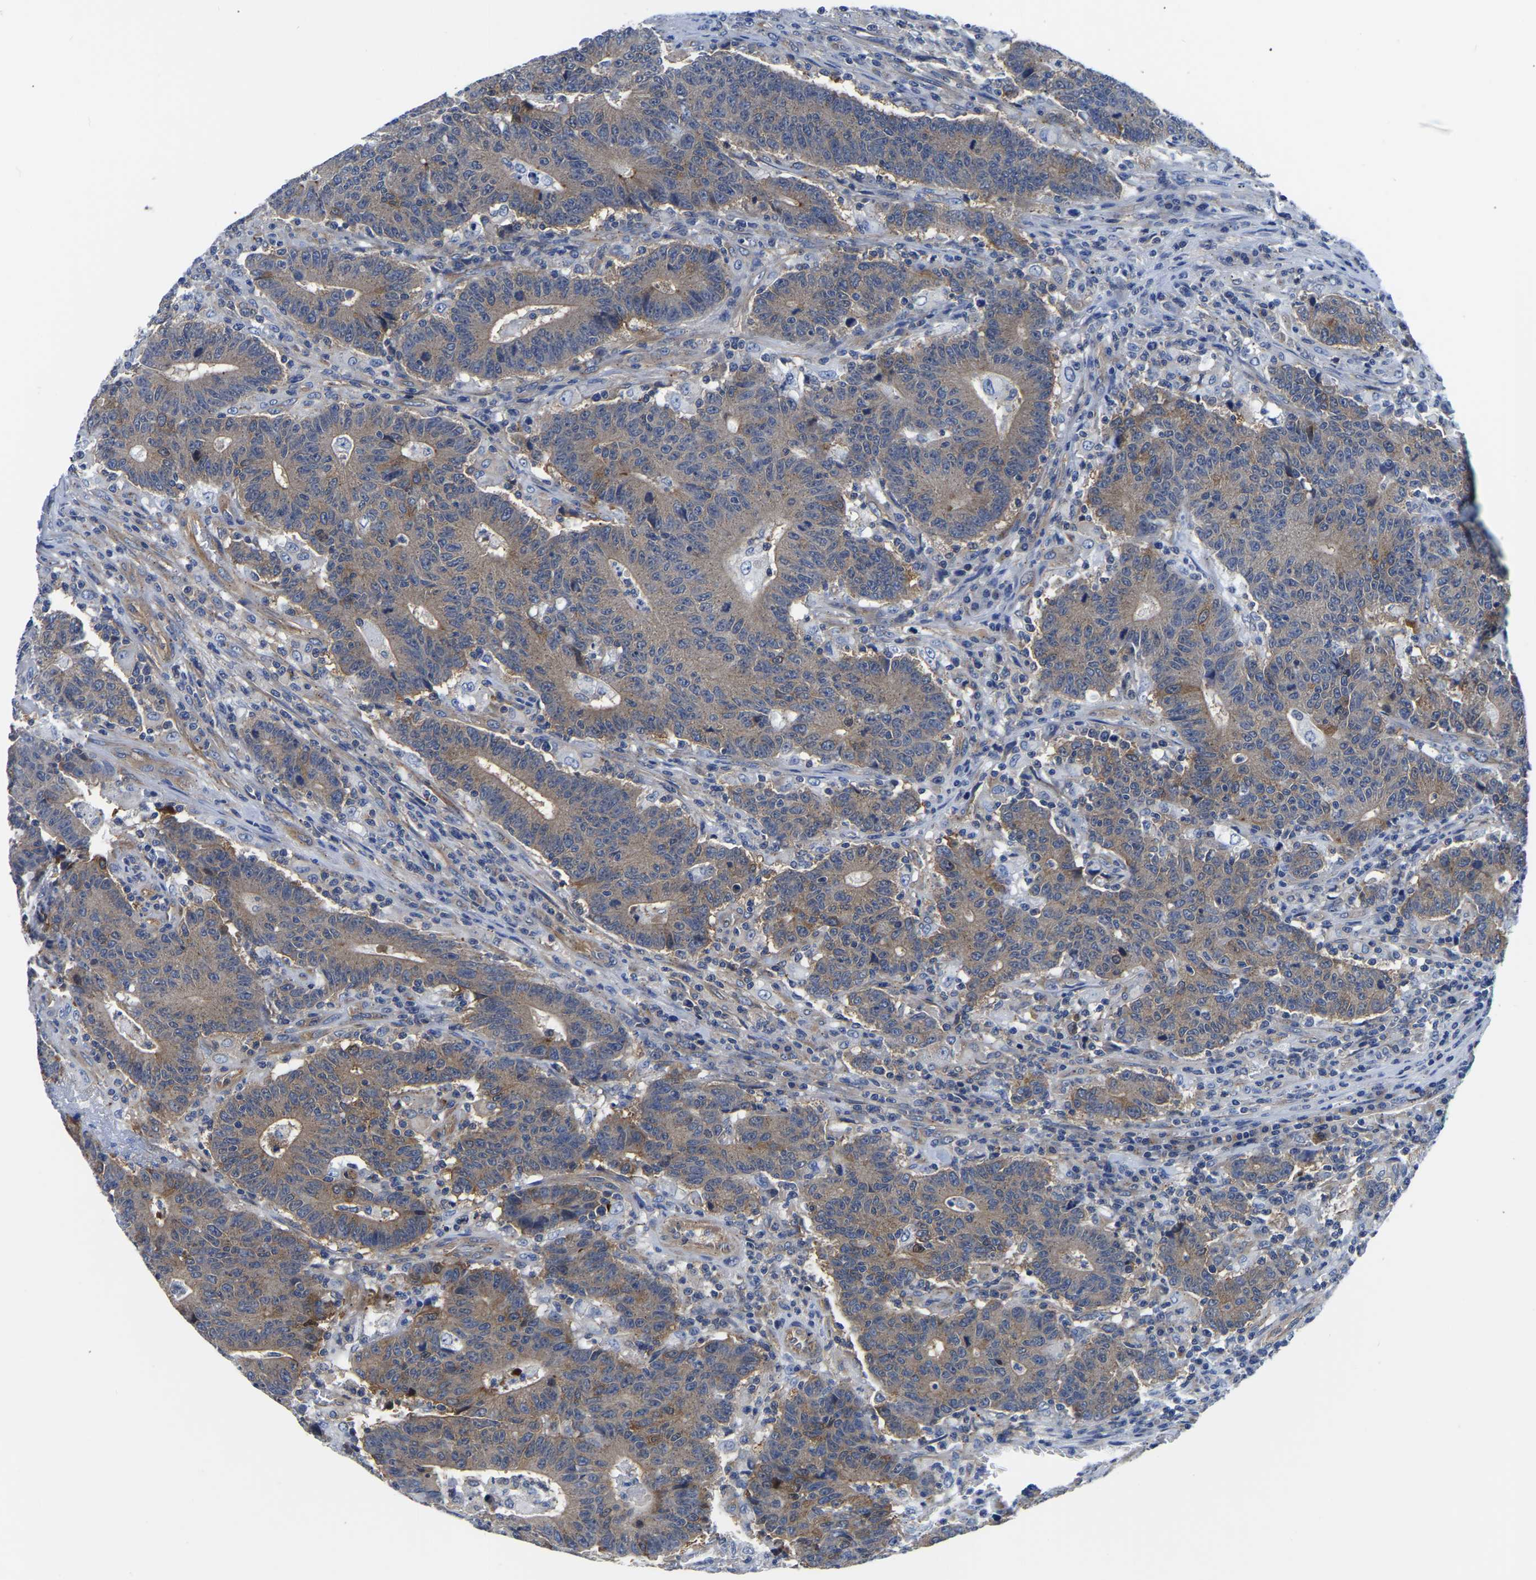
{"staining": {"intensity": "moderate", "quantity": "25%-75%", "location": "cytoplasmic/membranous"}, "tissue": "colorectal cancer", "cell_type": "Tumor cells", "image_type": "cancer", "snomed": [{"axis": "morphology", "description": "Normal tissue, NOS"}, {"axis": "morphology", "description": "Adenocarcinoma, NOS"}, {"axis": "topography", "description": "Colon"}], "caption": "DAB immunohistochemical staining of adenocarcinoma (colorectal) displays moderate cytoplasmic/membranous protein expression in about 25%-75% of tumor cells.", "gene": "TFG", "patient": {"sex": "female", "age": 75}}